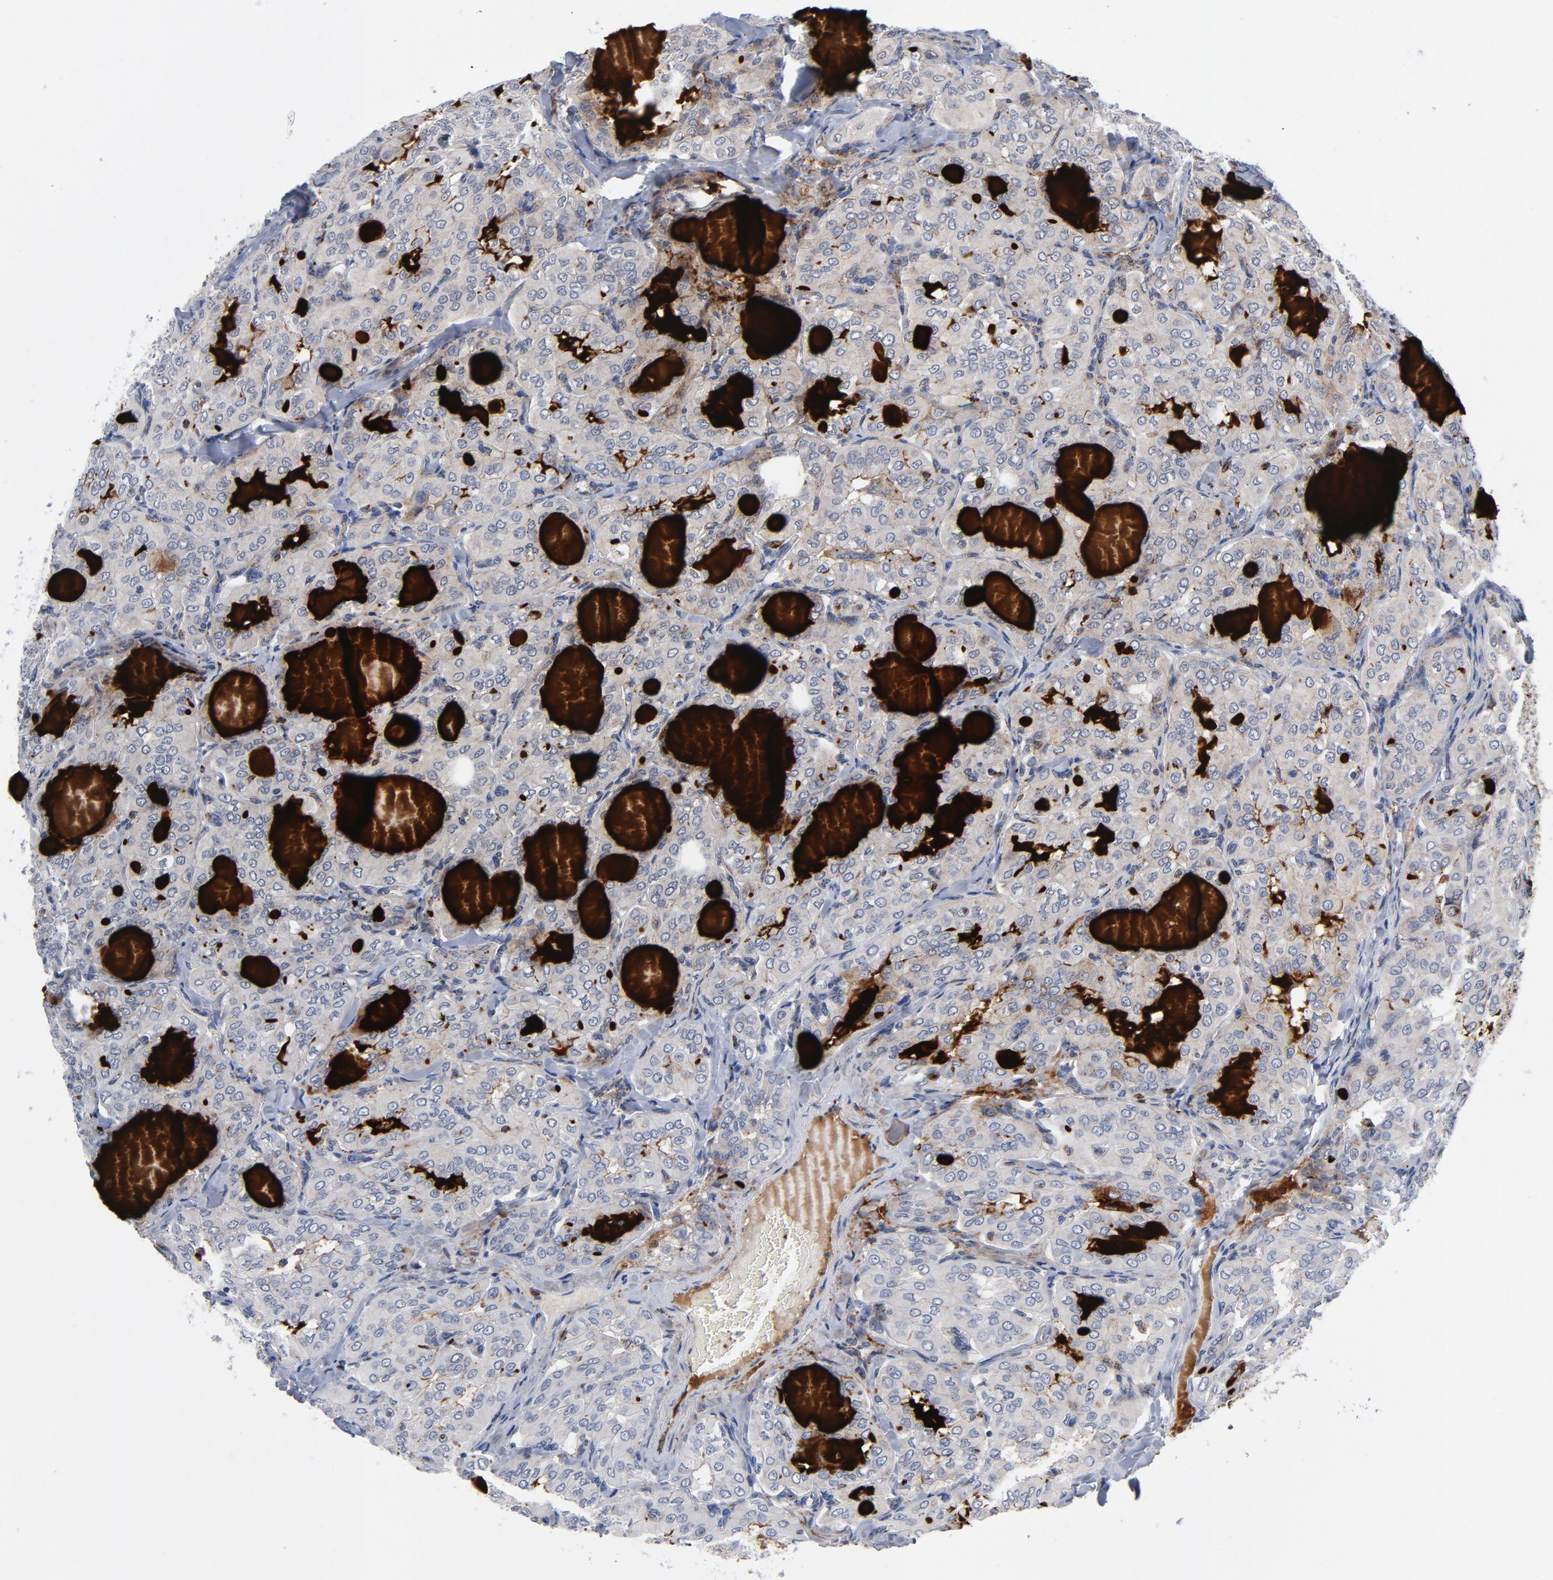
{"staining": {"intensity": "negative", "quantity": "none", "location": "none"}, "tissue": "thyroid cancer", "cell_type": "Tumor cells", "image_type": "cancer", "snomed": [{"axis": "morphology", "description": "Papillary adenocarcinoma, NOS"}, {"axis": "topography", "description": "Thyroid gland"}], "caption": "Papillary adenocarcinoma (thyroid) stained for a protein using immunohistochemistry displays no staining tumor cells.", "gene": "AKT2", "patient": {"sex": "male", "age": 20}}